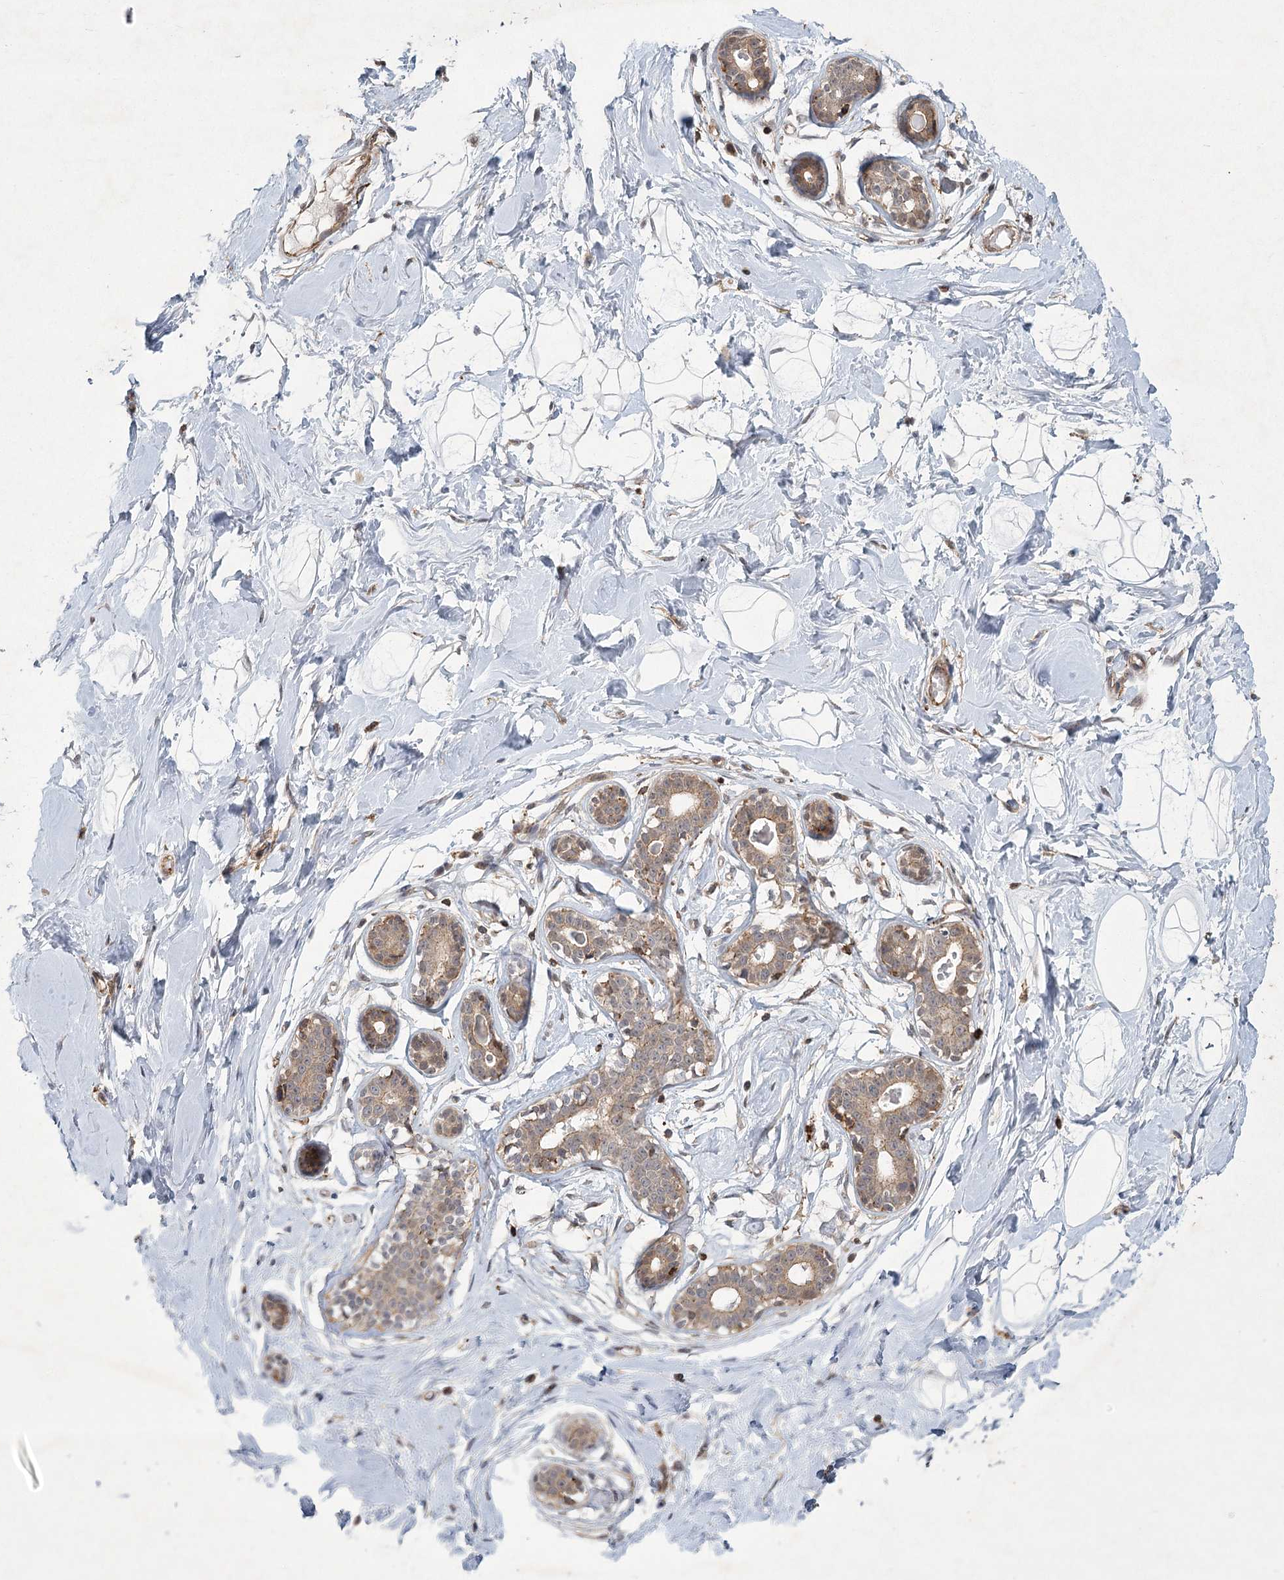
{"staining": {"intensity": "negative", "quantity": "none", "location": "none"}, "tissue": "breast", "cell_type": "Adipocytes", "image_type": "normal", "snomed": [{"axis": "morphology", "description": "Normal tissue, NOS"}, {"axis": "morphology", "description": "Adenoma, NOS"}, {"axis": "topography", "description": "Breast"}], "caption": "This is a photomicrograph of IHC staining of benign breast, which shows no expression in adipocytes. Nuclei are stained in blue.", "gene": "MEPE", "patient": {"sex": "female", "age": 23}}